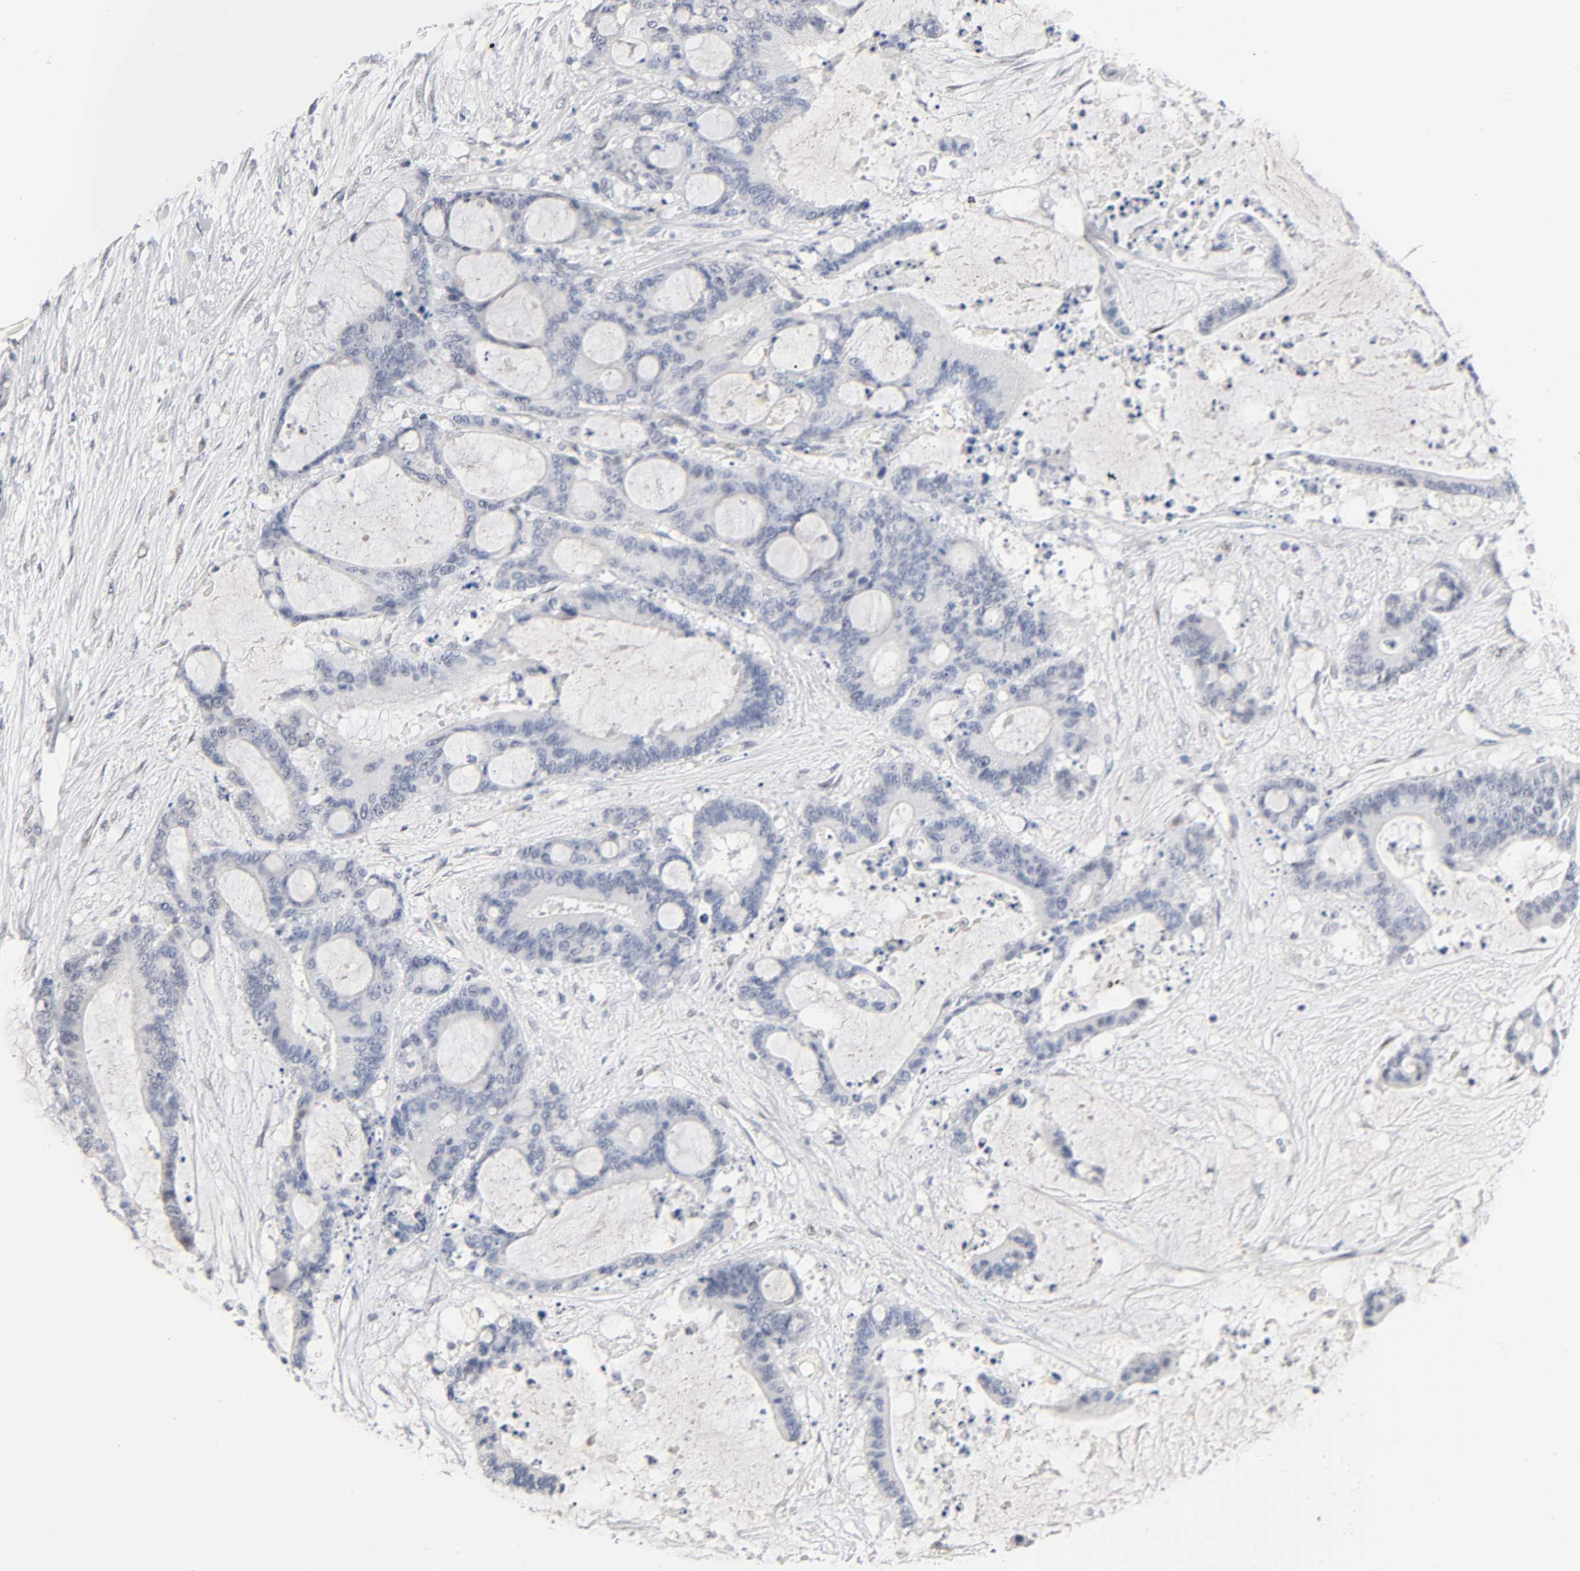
{"staining": {"intensity": "negative", "quantity": "none", "location": "none"}, "tissue": "liver cancer", "cell_type": "Tumor cells", "image_type": "cancer", "snomed": [{"axis": "morphology", "description": "Cholangiocarcinoma"}, {"axis": "topography", "description": "Liver"}], "caption": "A high-resolution photomicrograph shows immunohistochemistry staining of liver cholangiocarcinoma, which reveals no significant expression in tumor cells.", "gene": "NFATC1", "patient": {"sex": "female", "age": 73}}